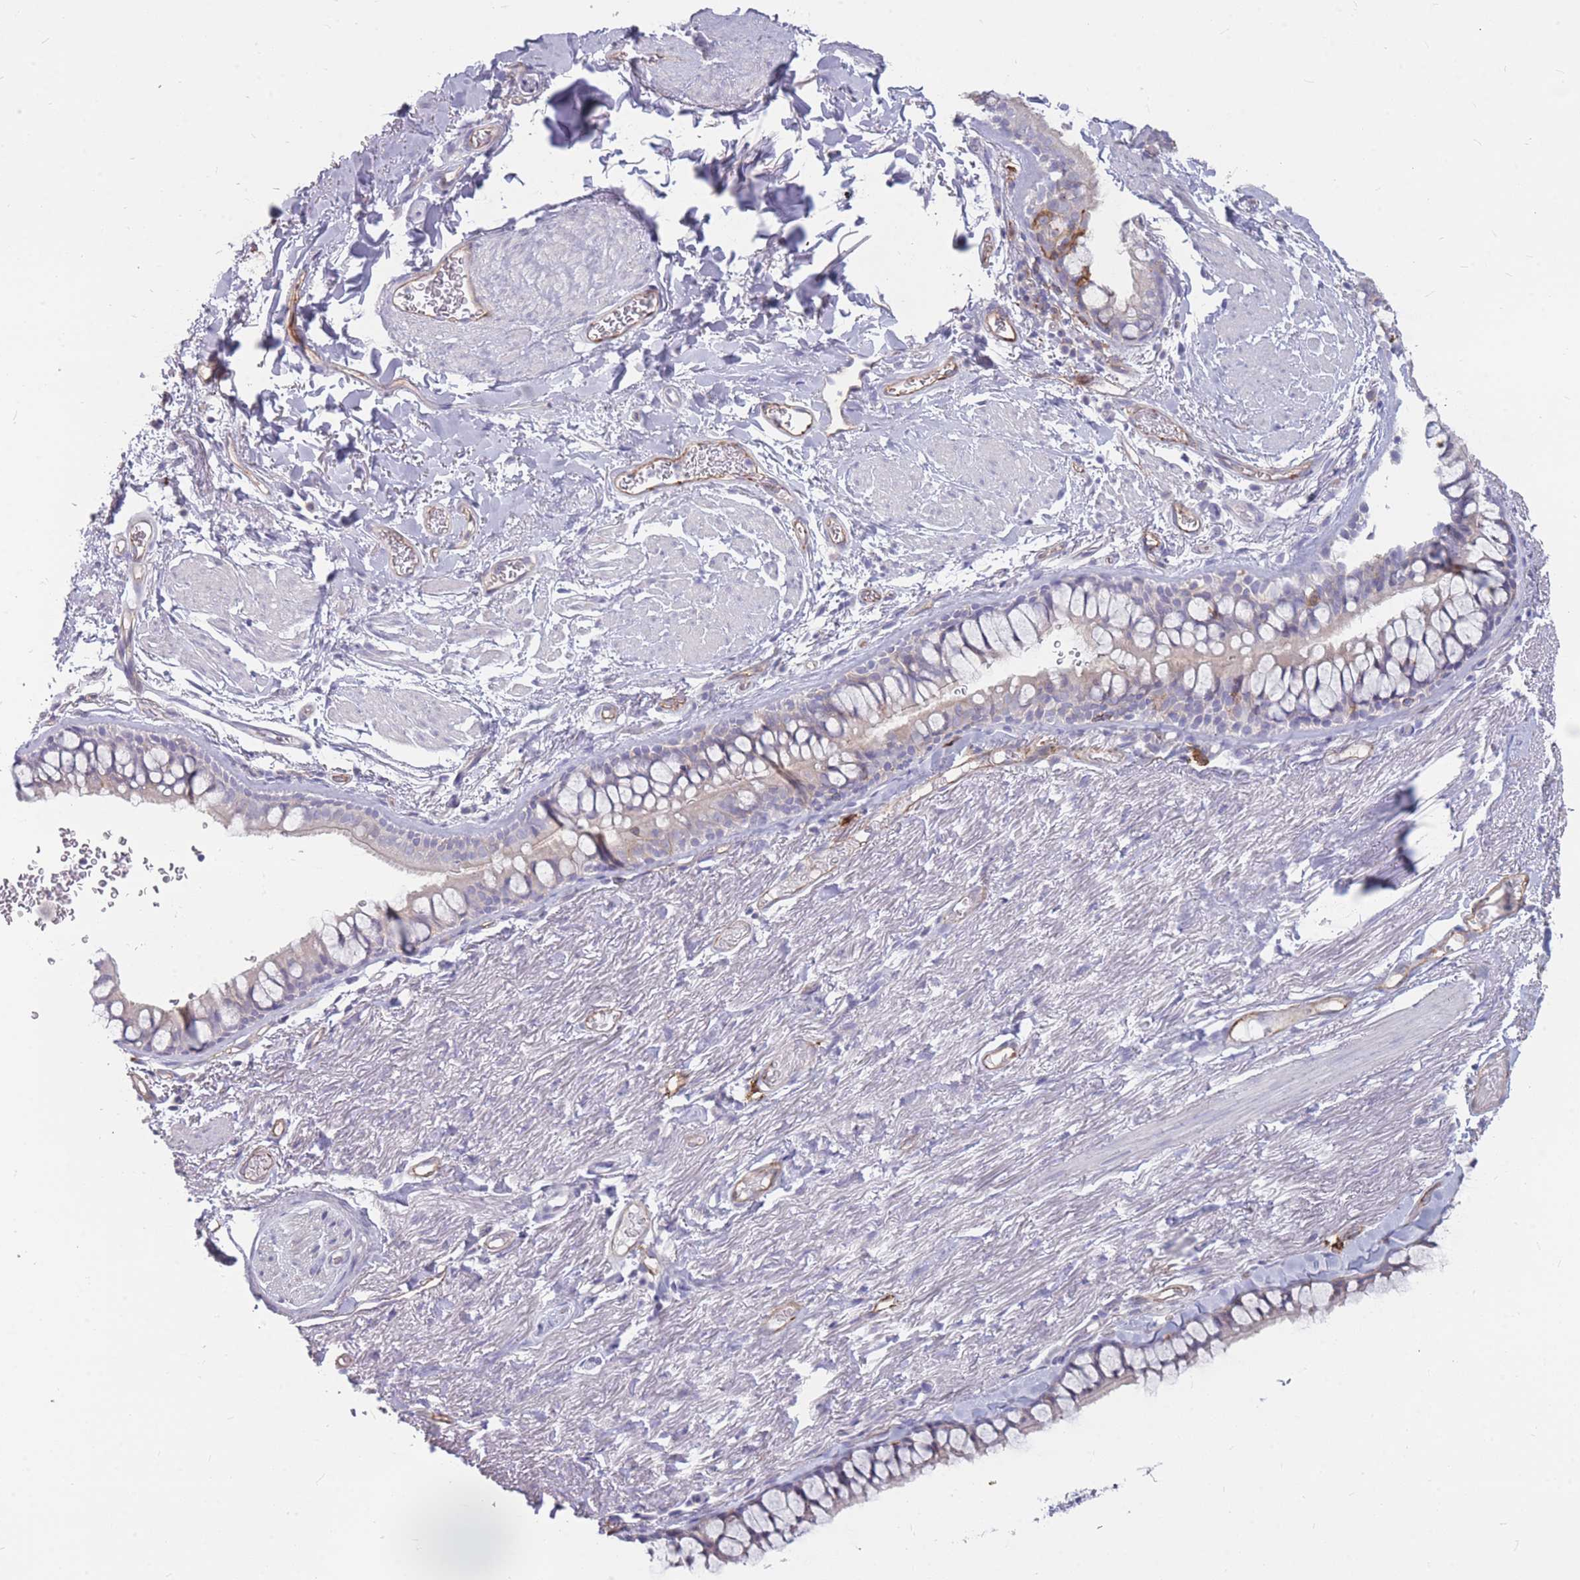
{"staining": {"intensity": "weak", "quantity": "<25%", "location": "cytoplasmic/membranous"}, "tissue": "bronchus", "cell_type": "Respiratory epithelial cells", "image_type": "normal", "snomed": [{"axis": "morphology", "description": "Normal tissue, NOS"}, {"axis": "topography", "description": "Bronchus"}], "caption": "A photomicrograph of bronchus stained for a protein reveals no brown staining in respiratory epithelial cells. (Stains: DAB (3,3'-diaminobenzidine) immunohistochemistry with hematoxylin counter stain, Microscopy: brightfield microscopy at high magnification).", "gene": "GNA11", "patient": {"sex": "male", "age": 65}}